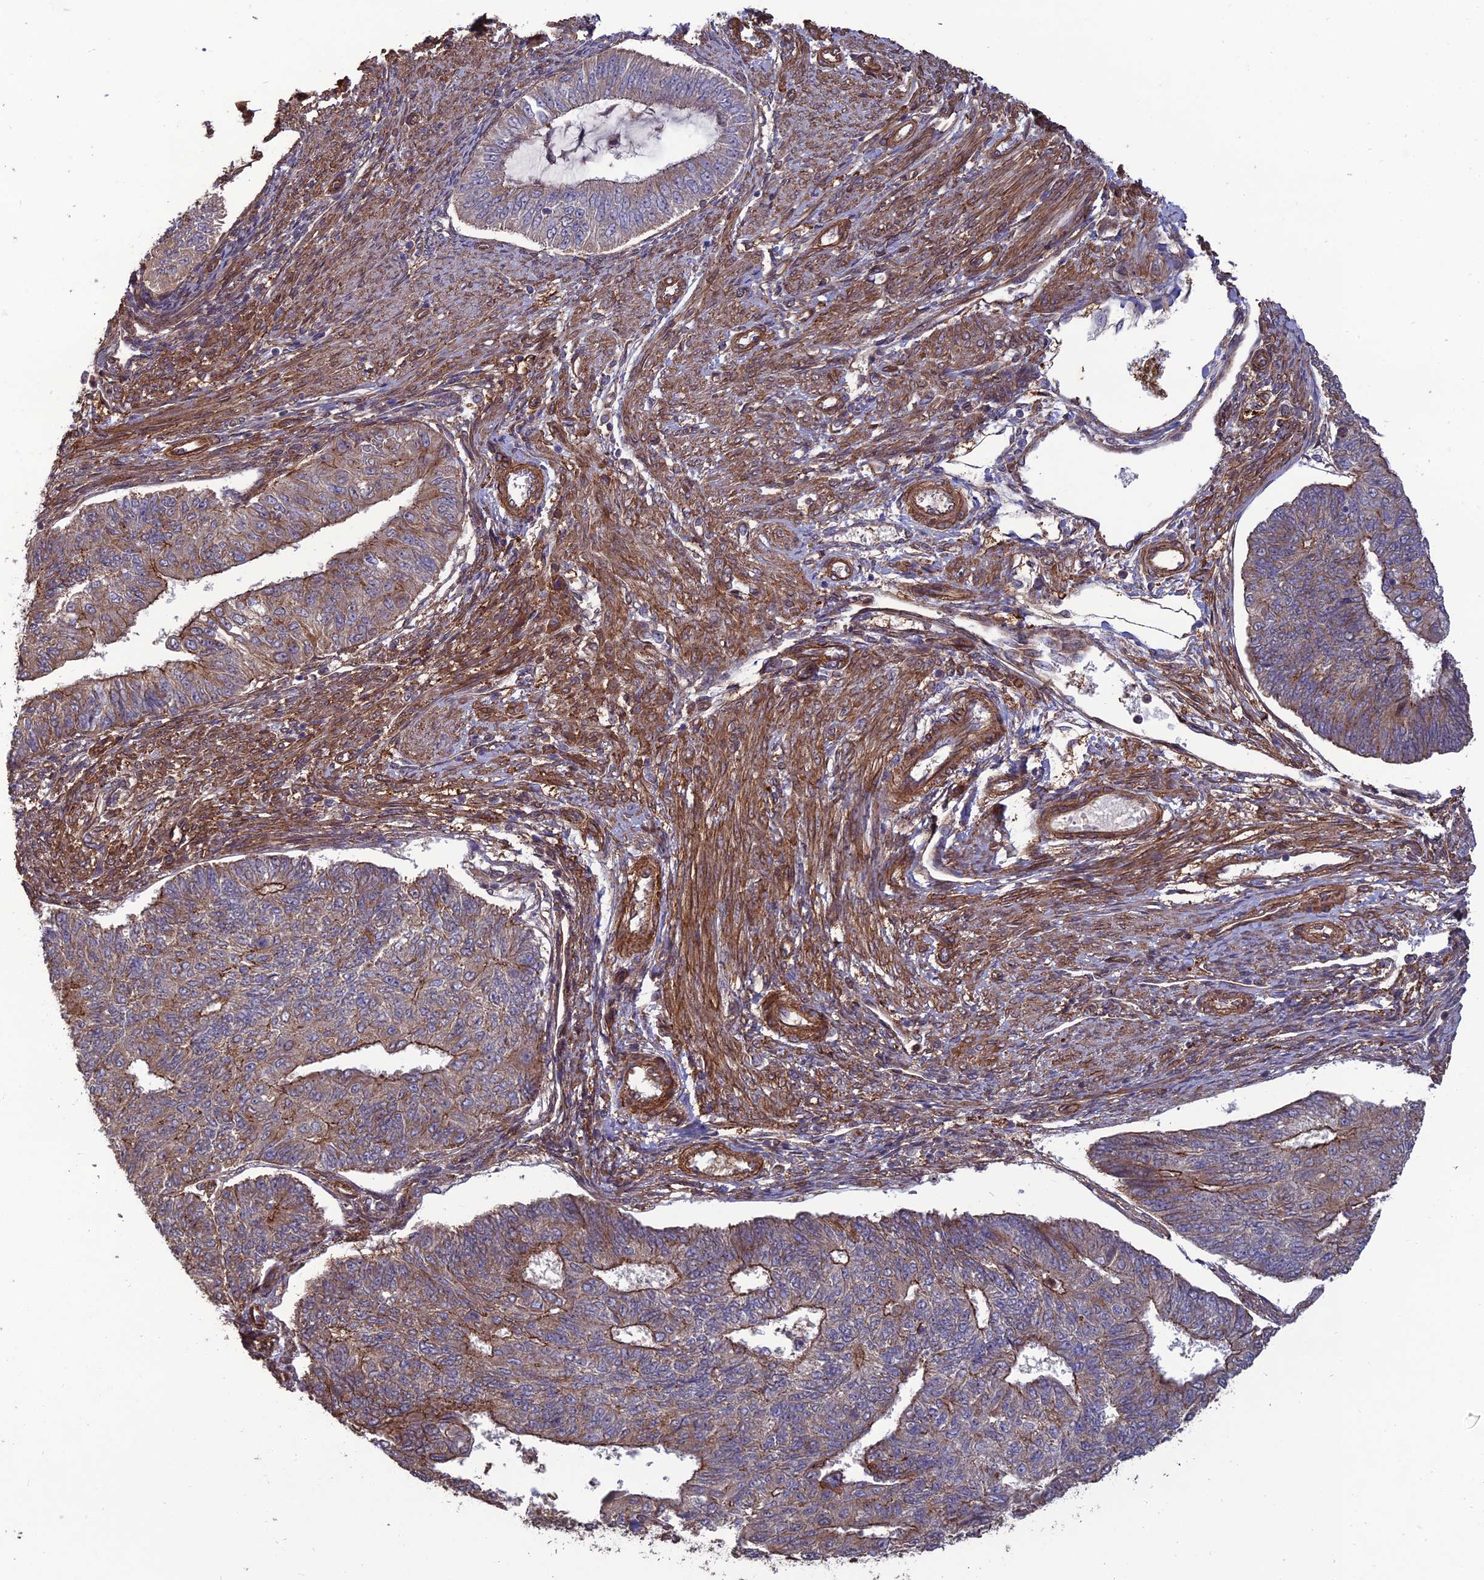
{"staining": {"intensity": "moderate", "quantity": "25%-75%", "location": "cytoplasmic/membranous"}, "tissue": "endometrial cancer", "cell_type": "Tumor cells", "image_type": "cancer", "snomed": [{"axis": "morphology", "description": "Adenocarcinoma, NOS"}, {"axis": "topography", "description": "Endometrium"}], "caption": "Immunohistochemistry (IHC) of adenocarcinoma (endometrial) reveals medium levels of moderate cytoplasmic/membranous expression in approximately 25%-75% of tumor cells. Nuclei are stained in blue.", "gene": "ATP6V0A2", "patient": {"sex": "female", "age": 32}}